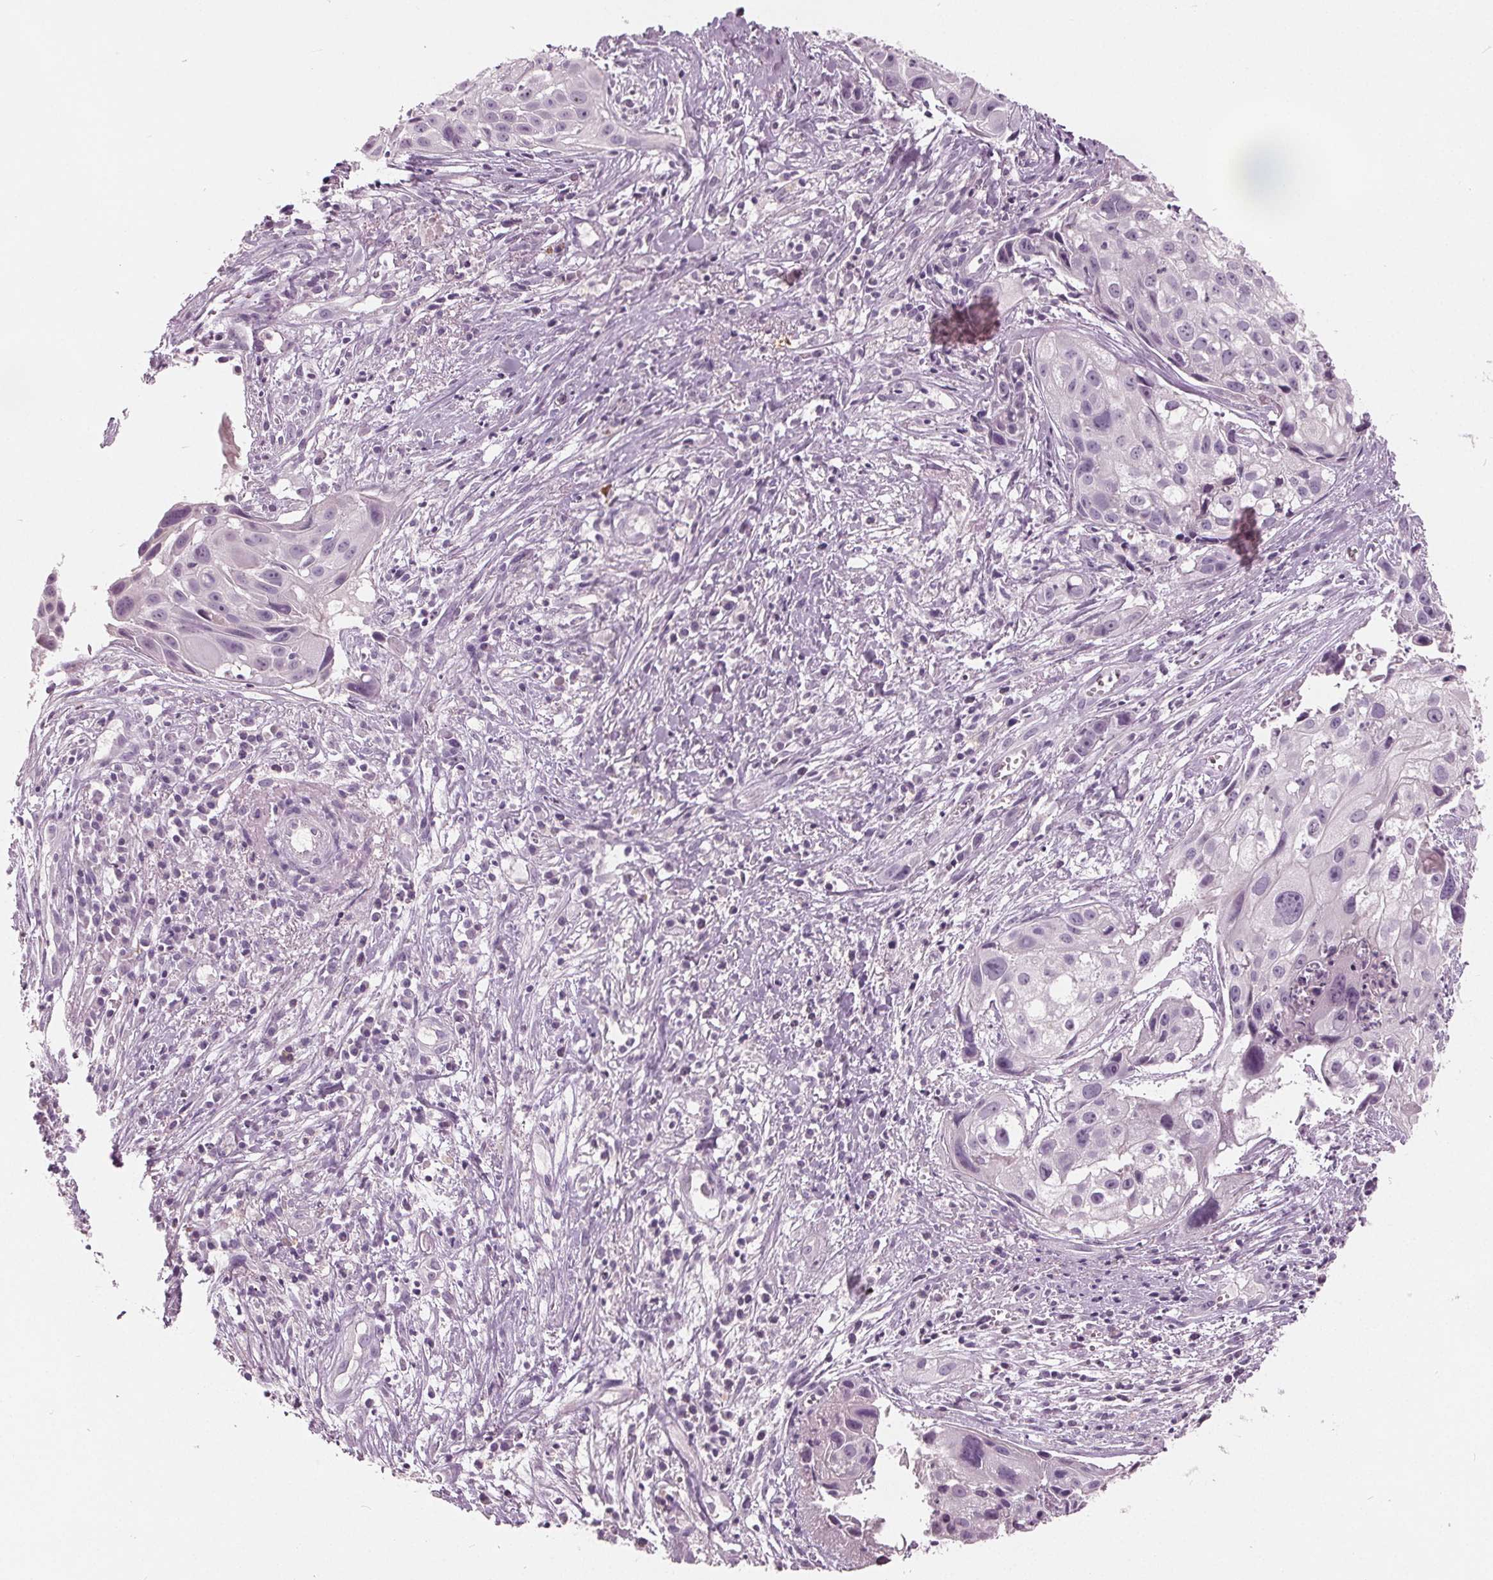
{"staining": {"intensity": "negative", "quantity": "none", "location": "none"}, "tissue": "cervical cancer", "cell_type": "Tumor cells", "image_type": "cancer", "snomed": [{"axis": "morphology", "description": "Squamous cell carcinoma, NOS"}, {"axis": "topography", "description": "Cervix"}], "caption": "High power microscopy histopathology image of an IHC photomicrograph of cervical cancer, revealing no significant staining in tumor cells.", "gene": "TKFC", "patient": {"sex": "female", "age": 53}}